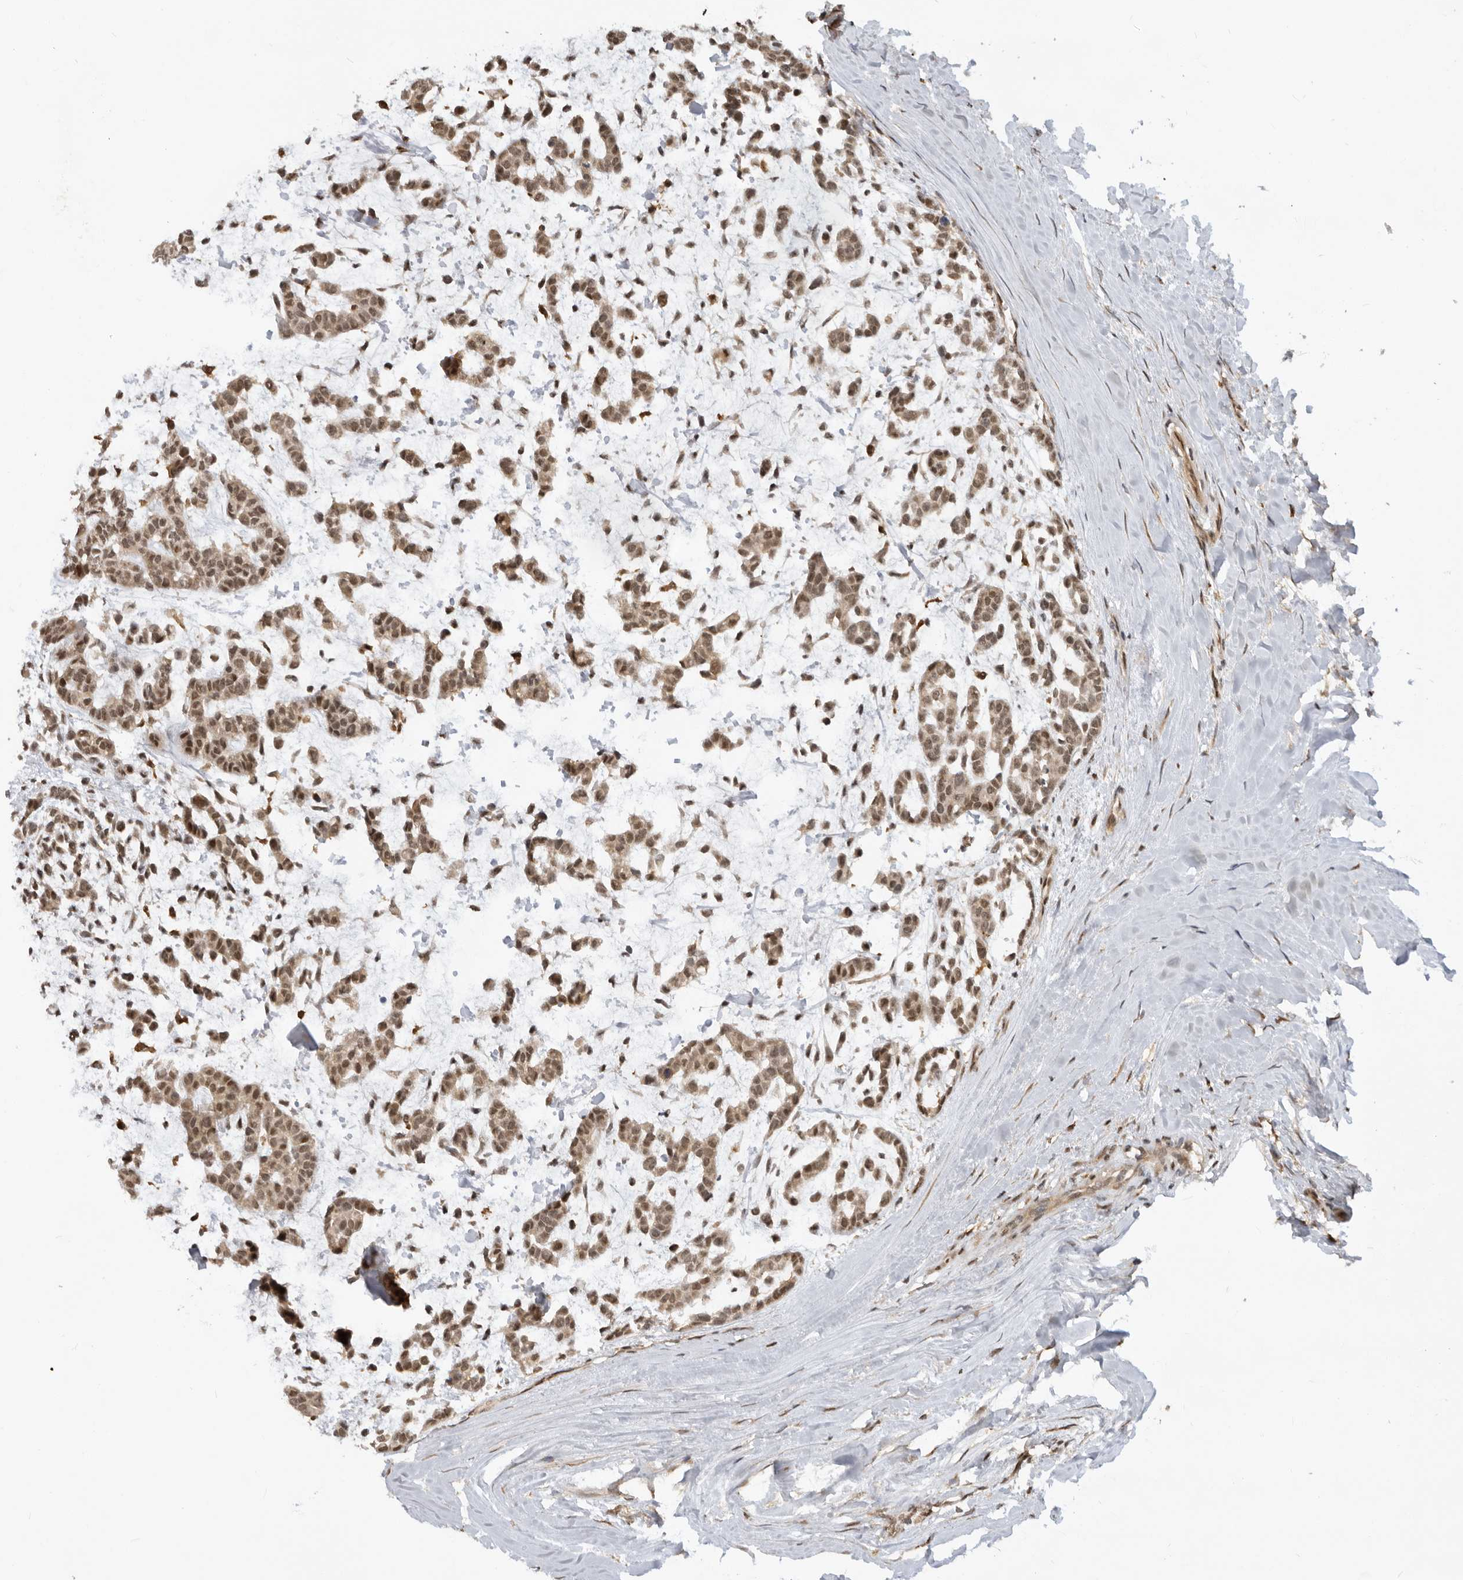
{"staining": {"intensity": "moderate", "quantity": ">75%", "location": "cytoplasmic/membranous,nuclear"}, "tissue": "head and neck cancer", "cell_type": "Tumor cells", "image_type": "cancer", "snomed": [{"axis": "morphology", "description": "Adenocarcinoma, NOS"}, {"axis": "morphology", "description": "Adenoma, NOS"}, {"axis": "topography", "description": "Head-Neck"}], "caption": "This micrograph exhibits head and neck adenocarcinoma stained with immunohistochemistry (IHC) to label a protein in brown. The cytoplasmic/membranous and nuclear of tumor cells show moderate positivity for the protein. Nuclei are counter-stained blue.", "gene": "ADPRS", "patient": {"sex": "female", "age": 55}}